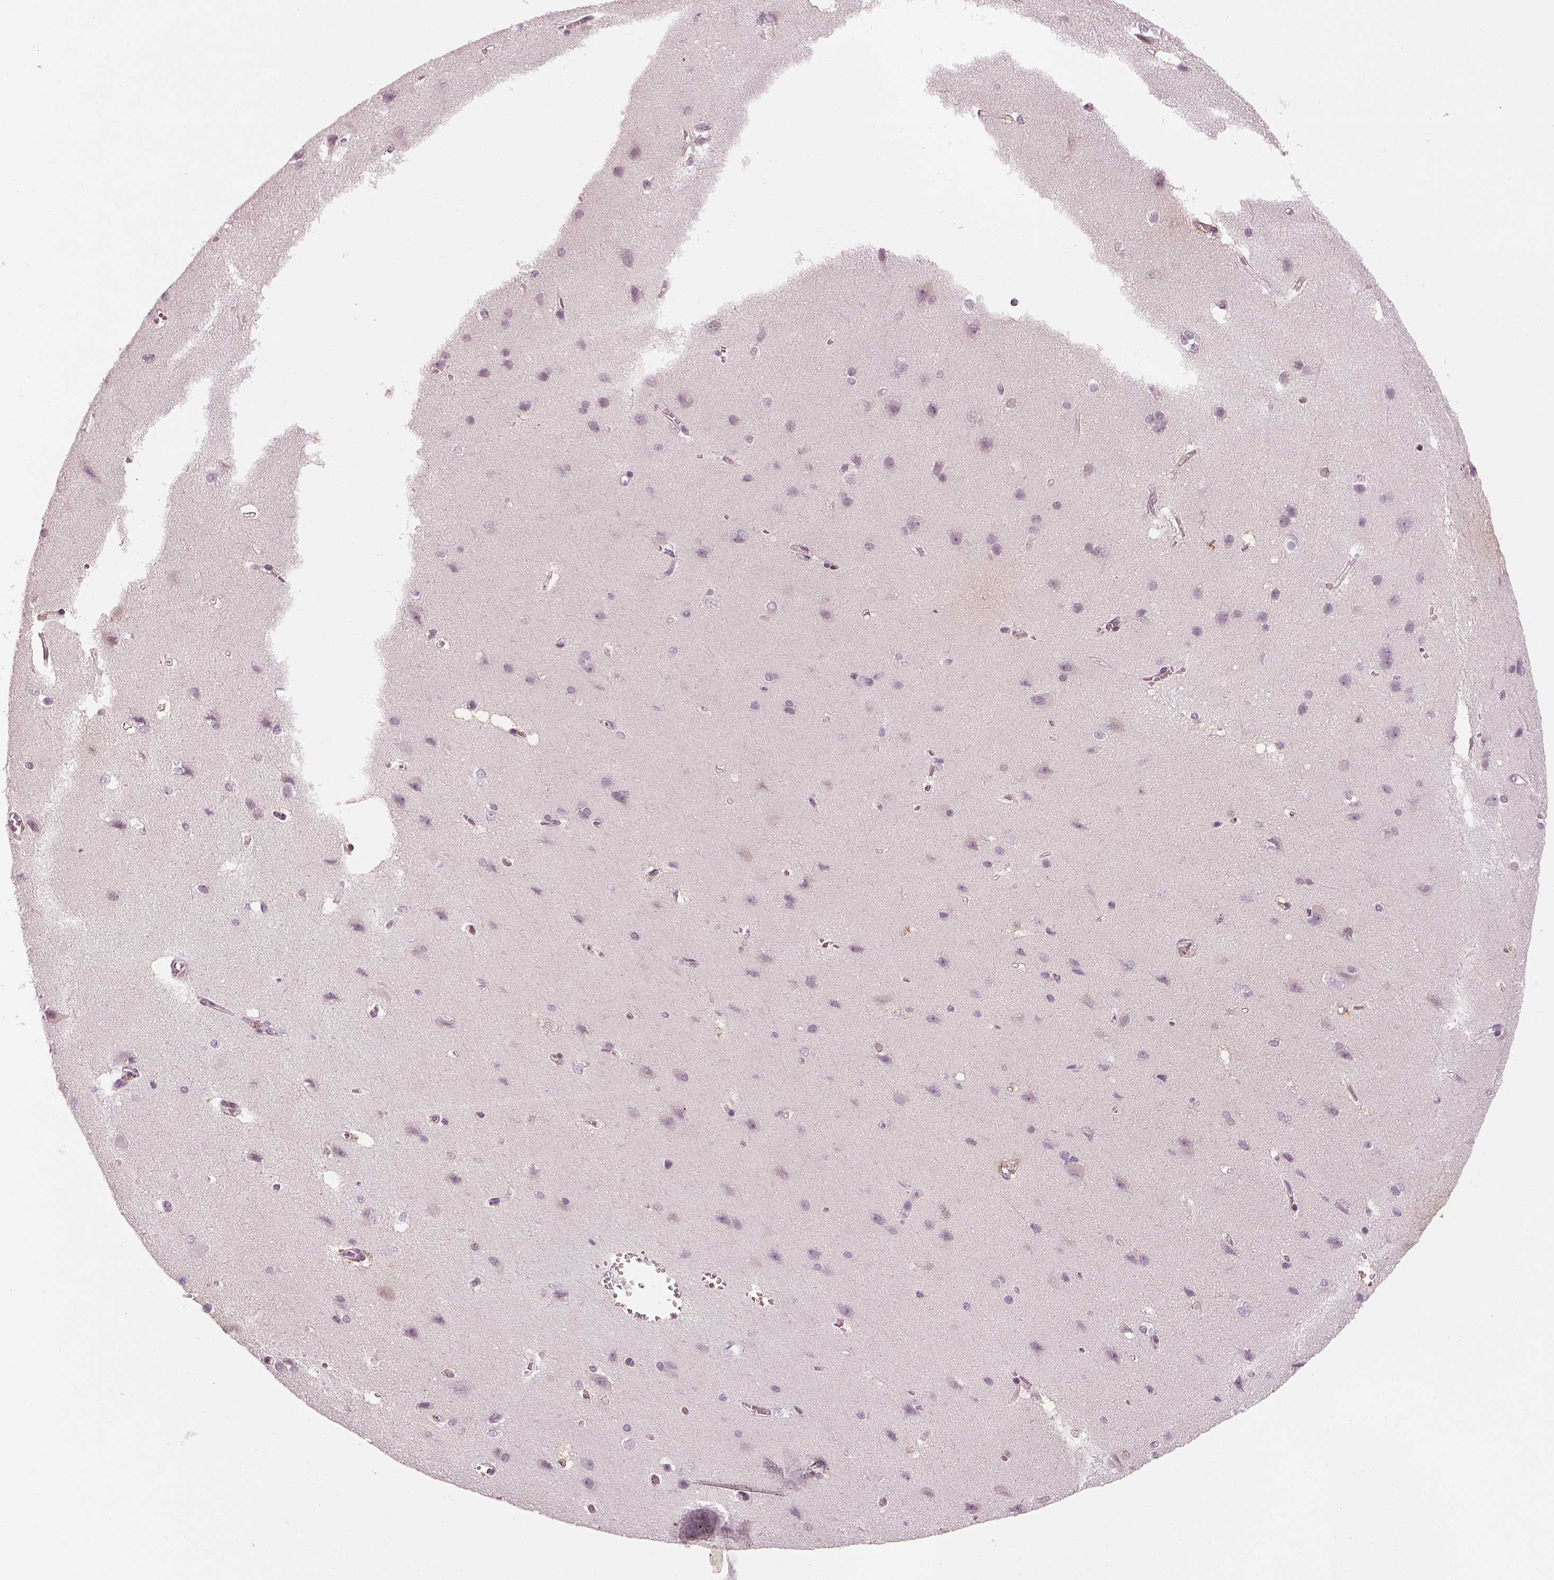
{"staining": {"intensity": "negative", "quantity": "none", "location": "none"}, "tissue": "cerebral cortex", "cell_type": "Endothelial cells", "image_type": "normal", "snomed": [{"axis": "morphology", "description": "Normal tissue, NOS"}, {"axis": "topography", "description": "Cerebral cortex"}], "caption": "Immunohistochemical staining of normal cerebral cortex demonstrates no significant positivity in endothelial cells.", "gene": "KCNG2", "patient": {"sex": "male", "age": 37}}